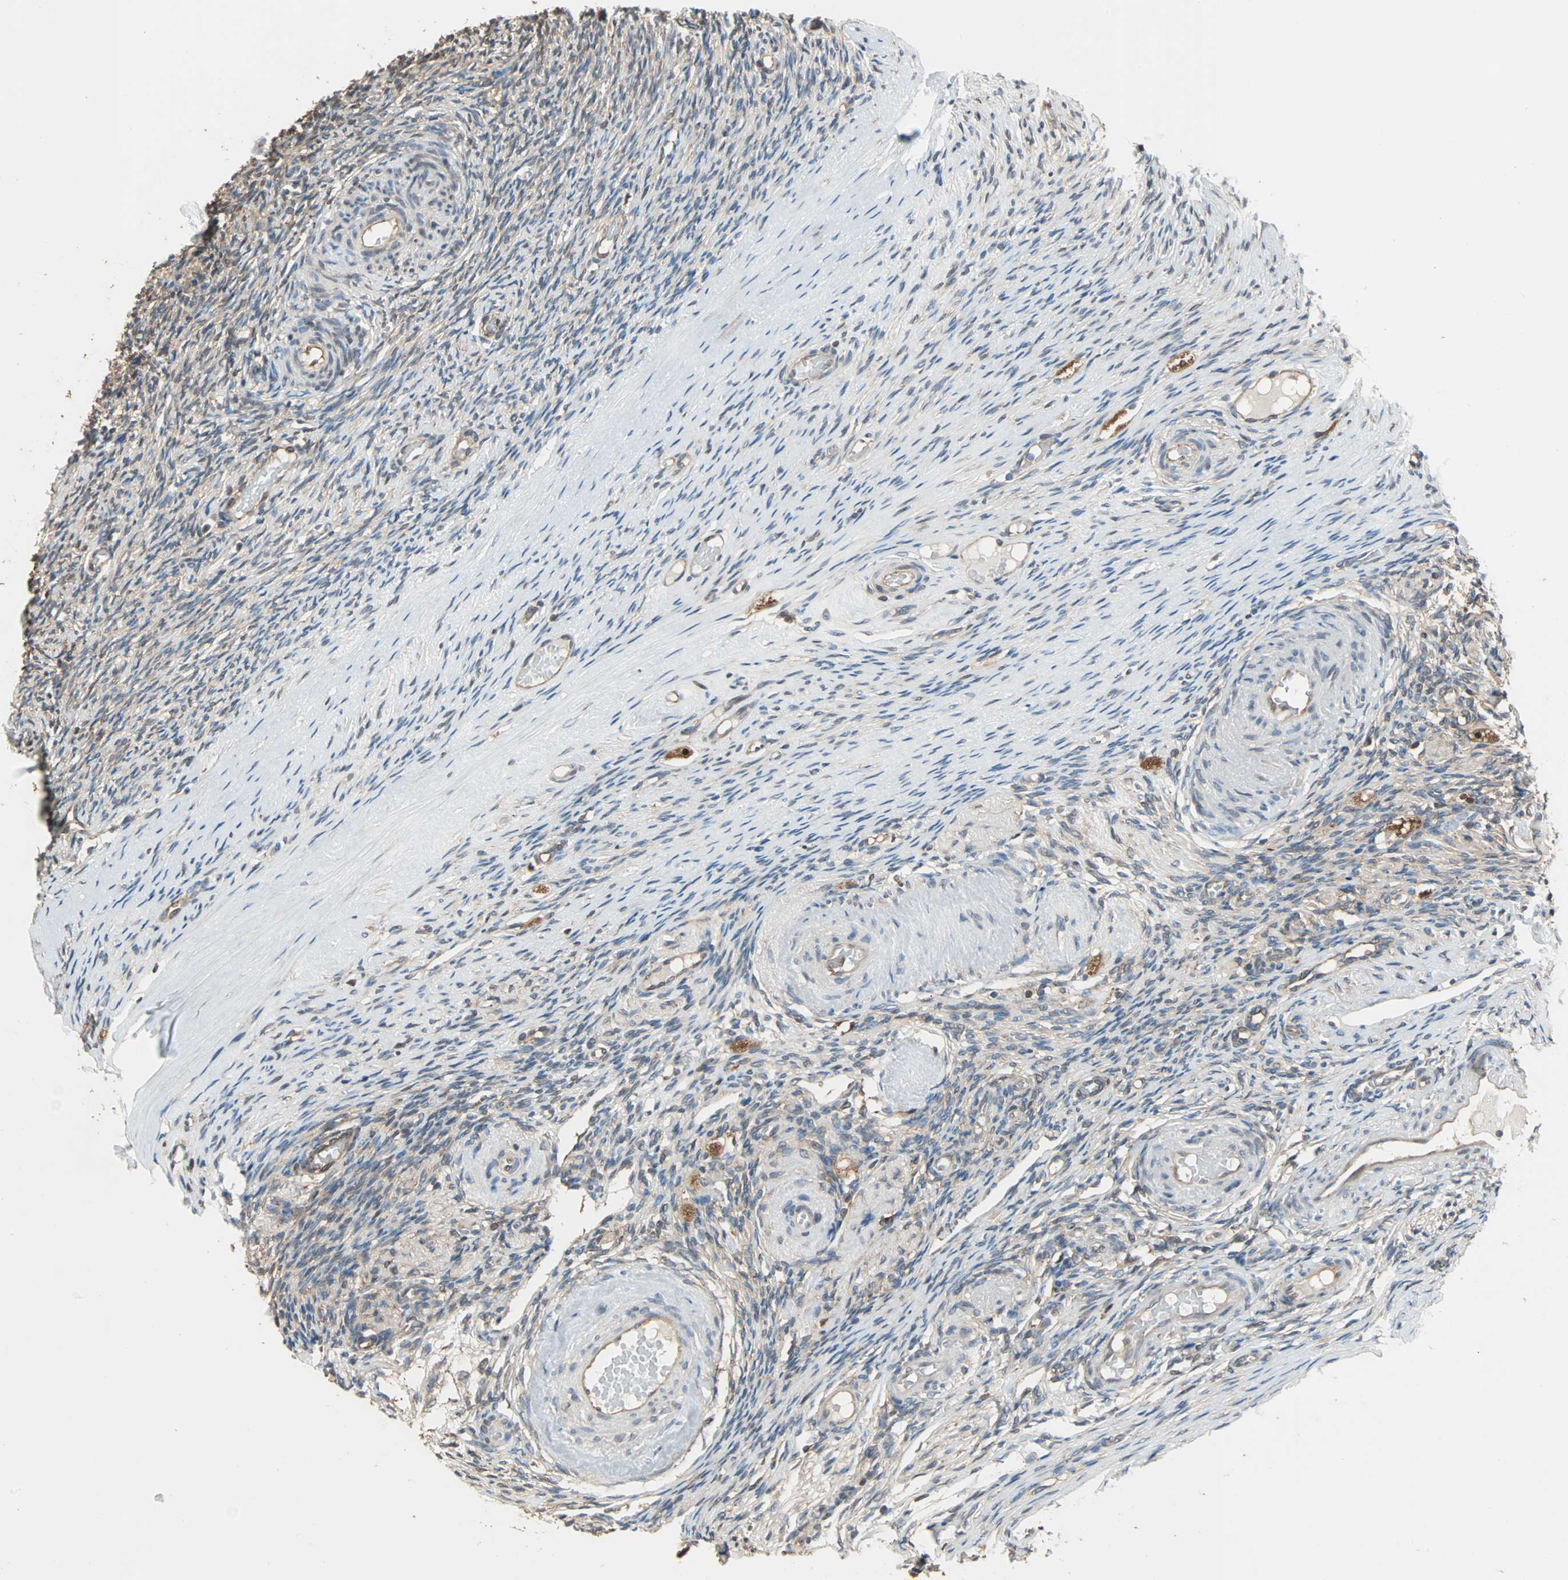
{"staining": {"intensity": "weak", "quantity": "<25%", "location": "cytoplasmic/membranous"}, "tissue": "ovary", "cell_type": "Ovarian stroma cells", "image_type": "normal", "snomed": [{"axis": "morphology", "description": "Normal tissue, NOS"}, {"axis": "topography", "description": "Ovary"}], "caption": "This image is of normal ovary stained with IHC to label a protein in brown with the nuclei are counter-stained blue. There is no staining in ovarian stroma cells.", "gene": "PRDX1", "patient": {"sex": "female", "age": 60}}